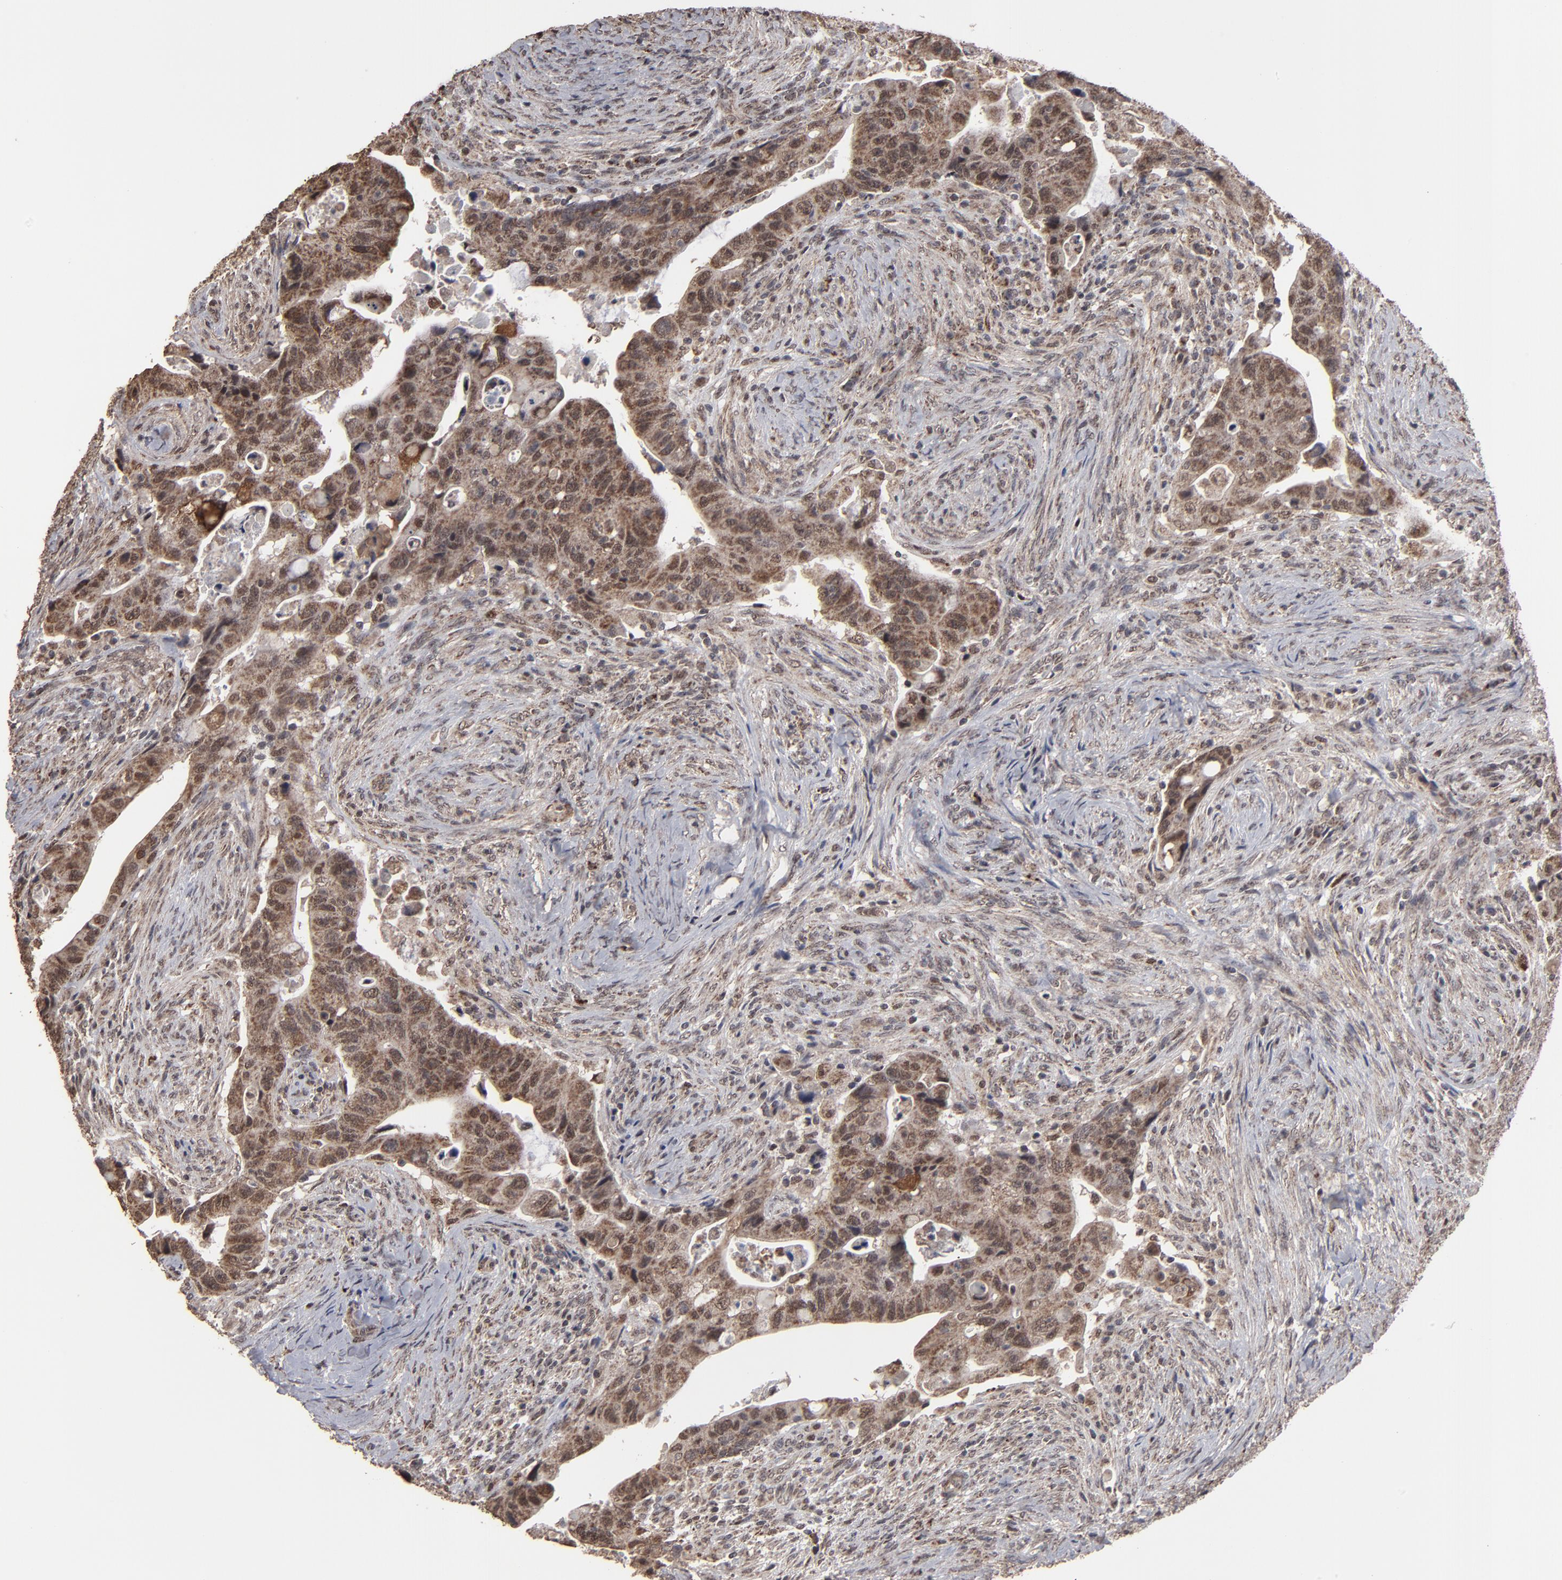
{"staining": {"intensity": "moderate", "quantity": ">75%", "location": "nuclear"}, "tissue": "colorectal cancer", "cell_type": "Tumor cells", "image_type": "cancer", "snomed": [{"axis": "morphology", "description": "Adenocarcinoma, NOS"}, {"axis": "topography", "description": "Rectum"}], "caption": "About >75% of tumor cells in human colorectal cancer (adenocarcinoma) reveal moderate nuclear protein staining as visualized by brown immunohistochemical staining.", "gene": "BNIP3", "patient": {"sex": "female", "age": 71}}